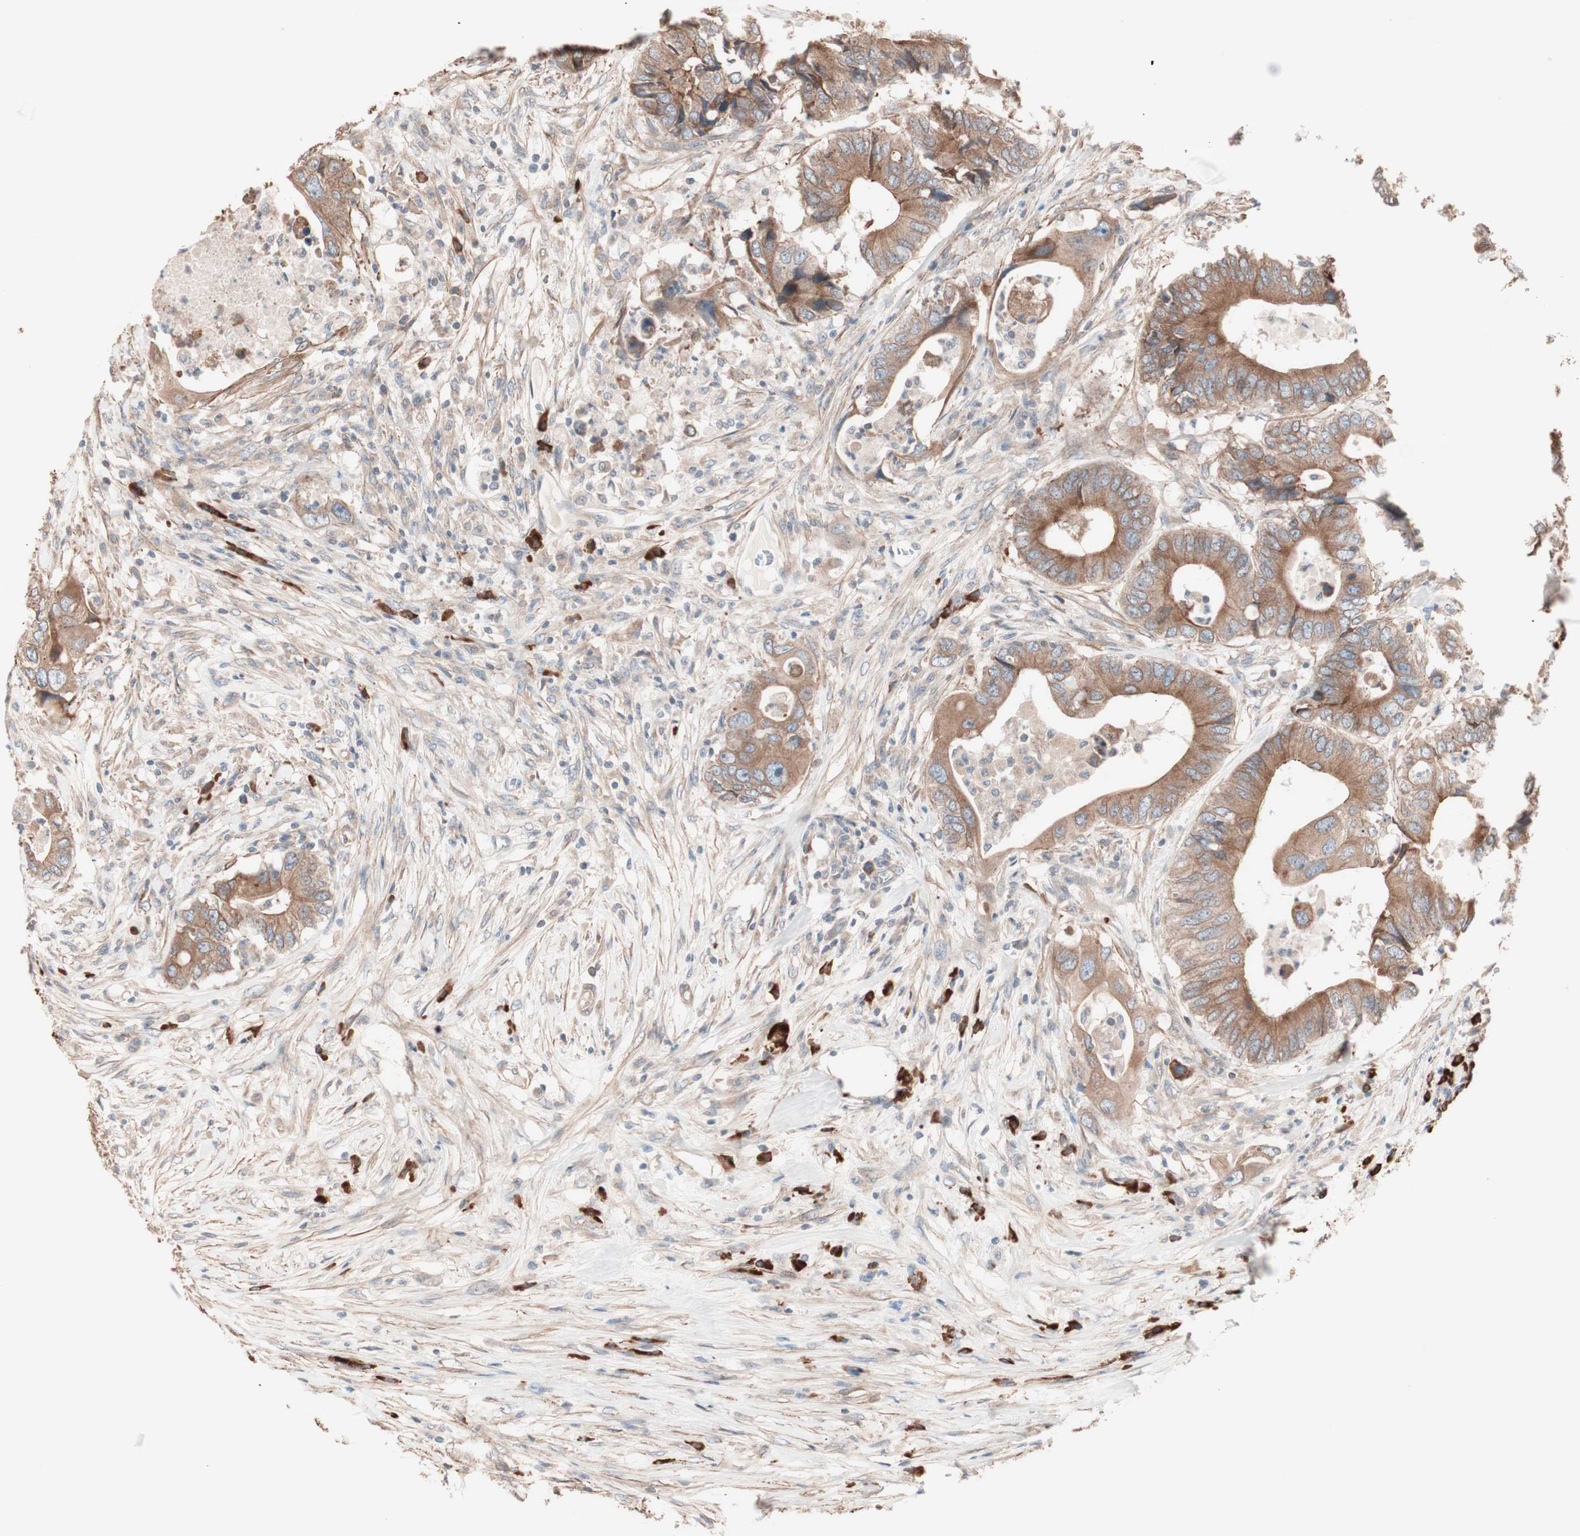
{"staining": {"intensity": "moderate", "quantity": ">75%", "location": "cytoplasmic/membranous"}, "tissue": "colorectal cancer", "cell_type": "Tumor cells", "image_type": "cancer", "snomed": [{"axis": "morphology", "description": "Adenocarcinoma, NOS"}, {"axis": "topography", "description": "Colon"}], "caption": "Immunohistochemical staining of colorectal cancer (adenocarcinoma) shows medium levels of moderate cytoplasmic/membranous positivity in approximately >75% of tumor cells.", "gene": "ALG5", "patient": {"sex": "male", "age": 71}}